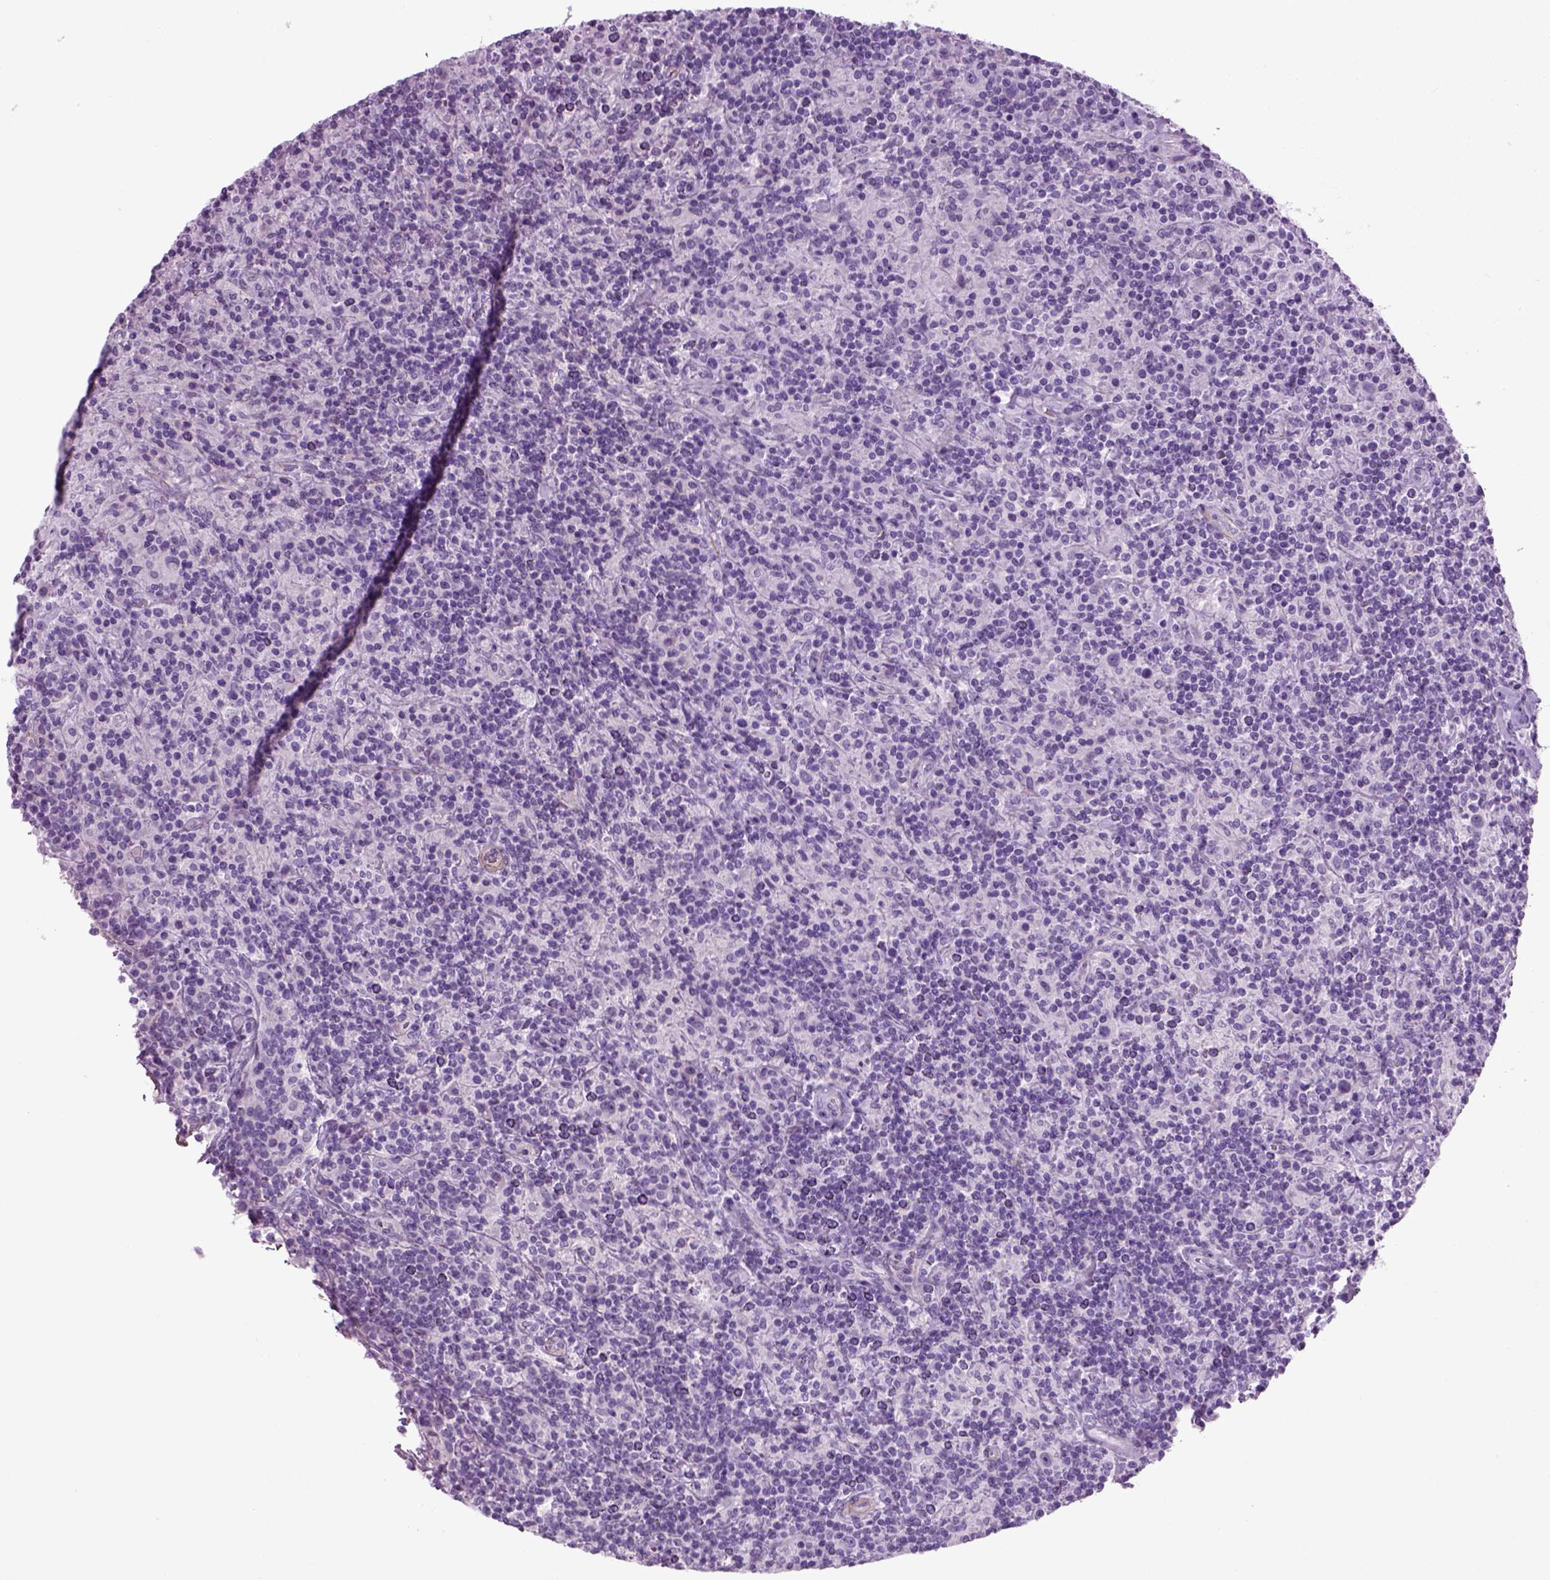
{"staining": {"intensity": "negative", "quantity": "none", "location": "none"}, "tissue": "lymphoma", "cell_type": "Tumor cells", "image_type": "cancer", "snomed": [{"axis": "morphology", "description": "Hodgkin's disease, NOS"}, {"axis": "topography", "description": "Lymph node"}], "caption": "Immunohistochemistry (IHC) histopathology image of human lymphoma stained for a protein (brown), which exhibits no positivity in tumor cells. (DAB immunohistochemistry (IHC) with hematoxylin counter stain).", "gene": "FAM161A", "patient": {"sex": "male", "age": 70}}